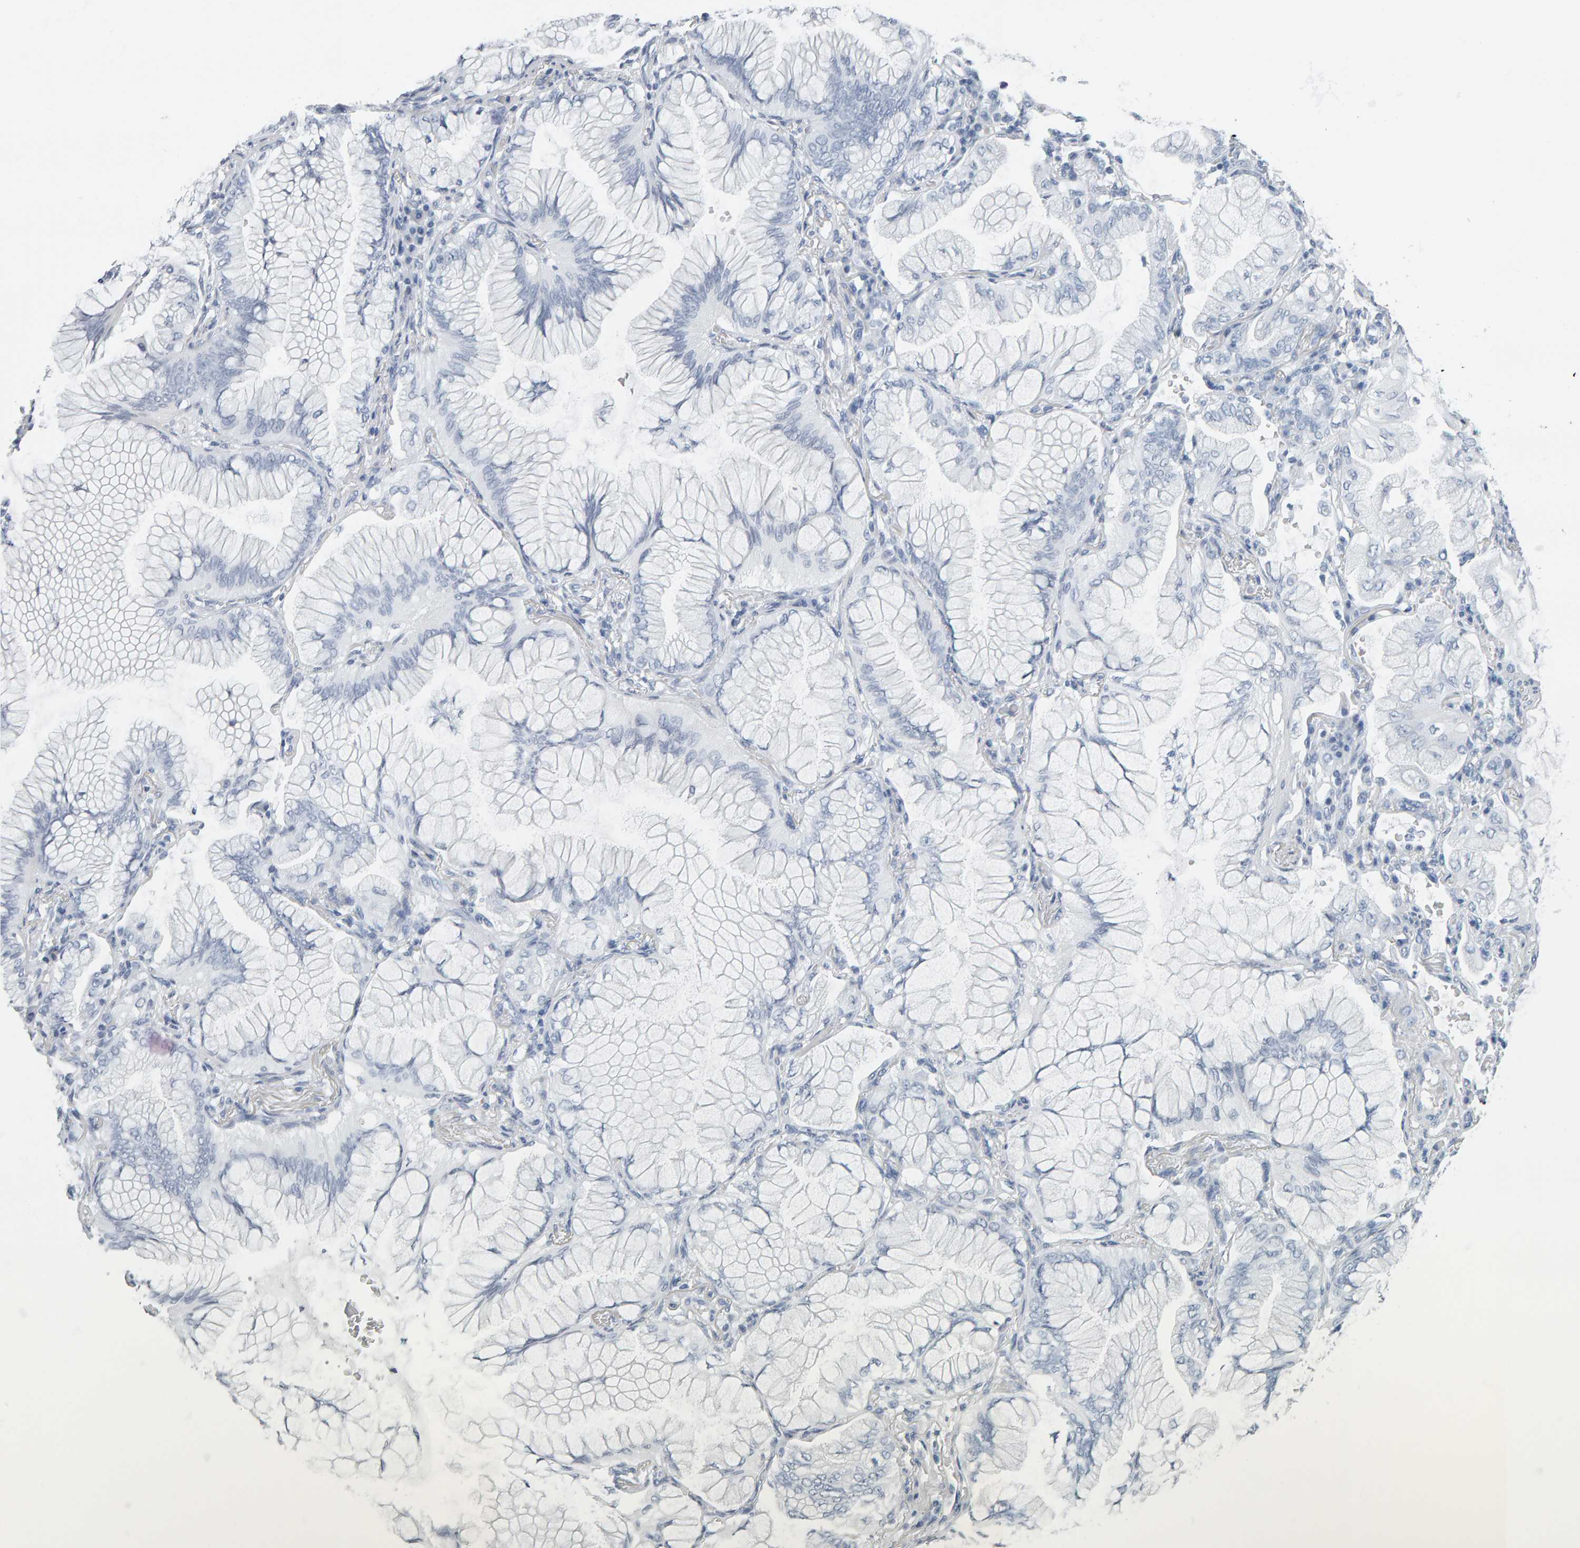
{"staining": {"intensity": "negative", "quantity": "none", "location": "none"}, "tissue": "lung cancer", "cell_type": "Tumor cells", "image_type": "cancer", "snomed": [{"axis": "morphology", "description": "Adenocarcinoma, NOS"}, {"axis": "topography", "description": "Lung"}], "caption": "Tumor cells show no significant protein staining in lung cancer (adenocarcinoma).", "gene": "SPACA3", "patient": {"sex": "female", "age": 70}}